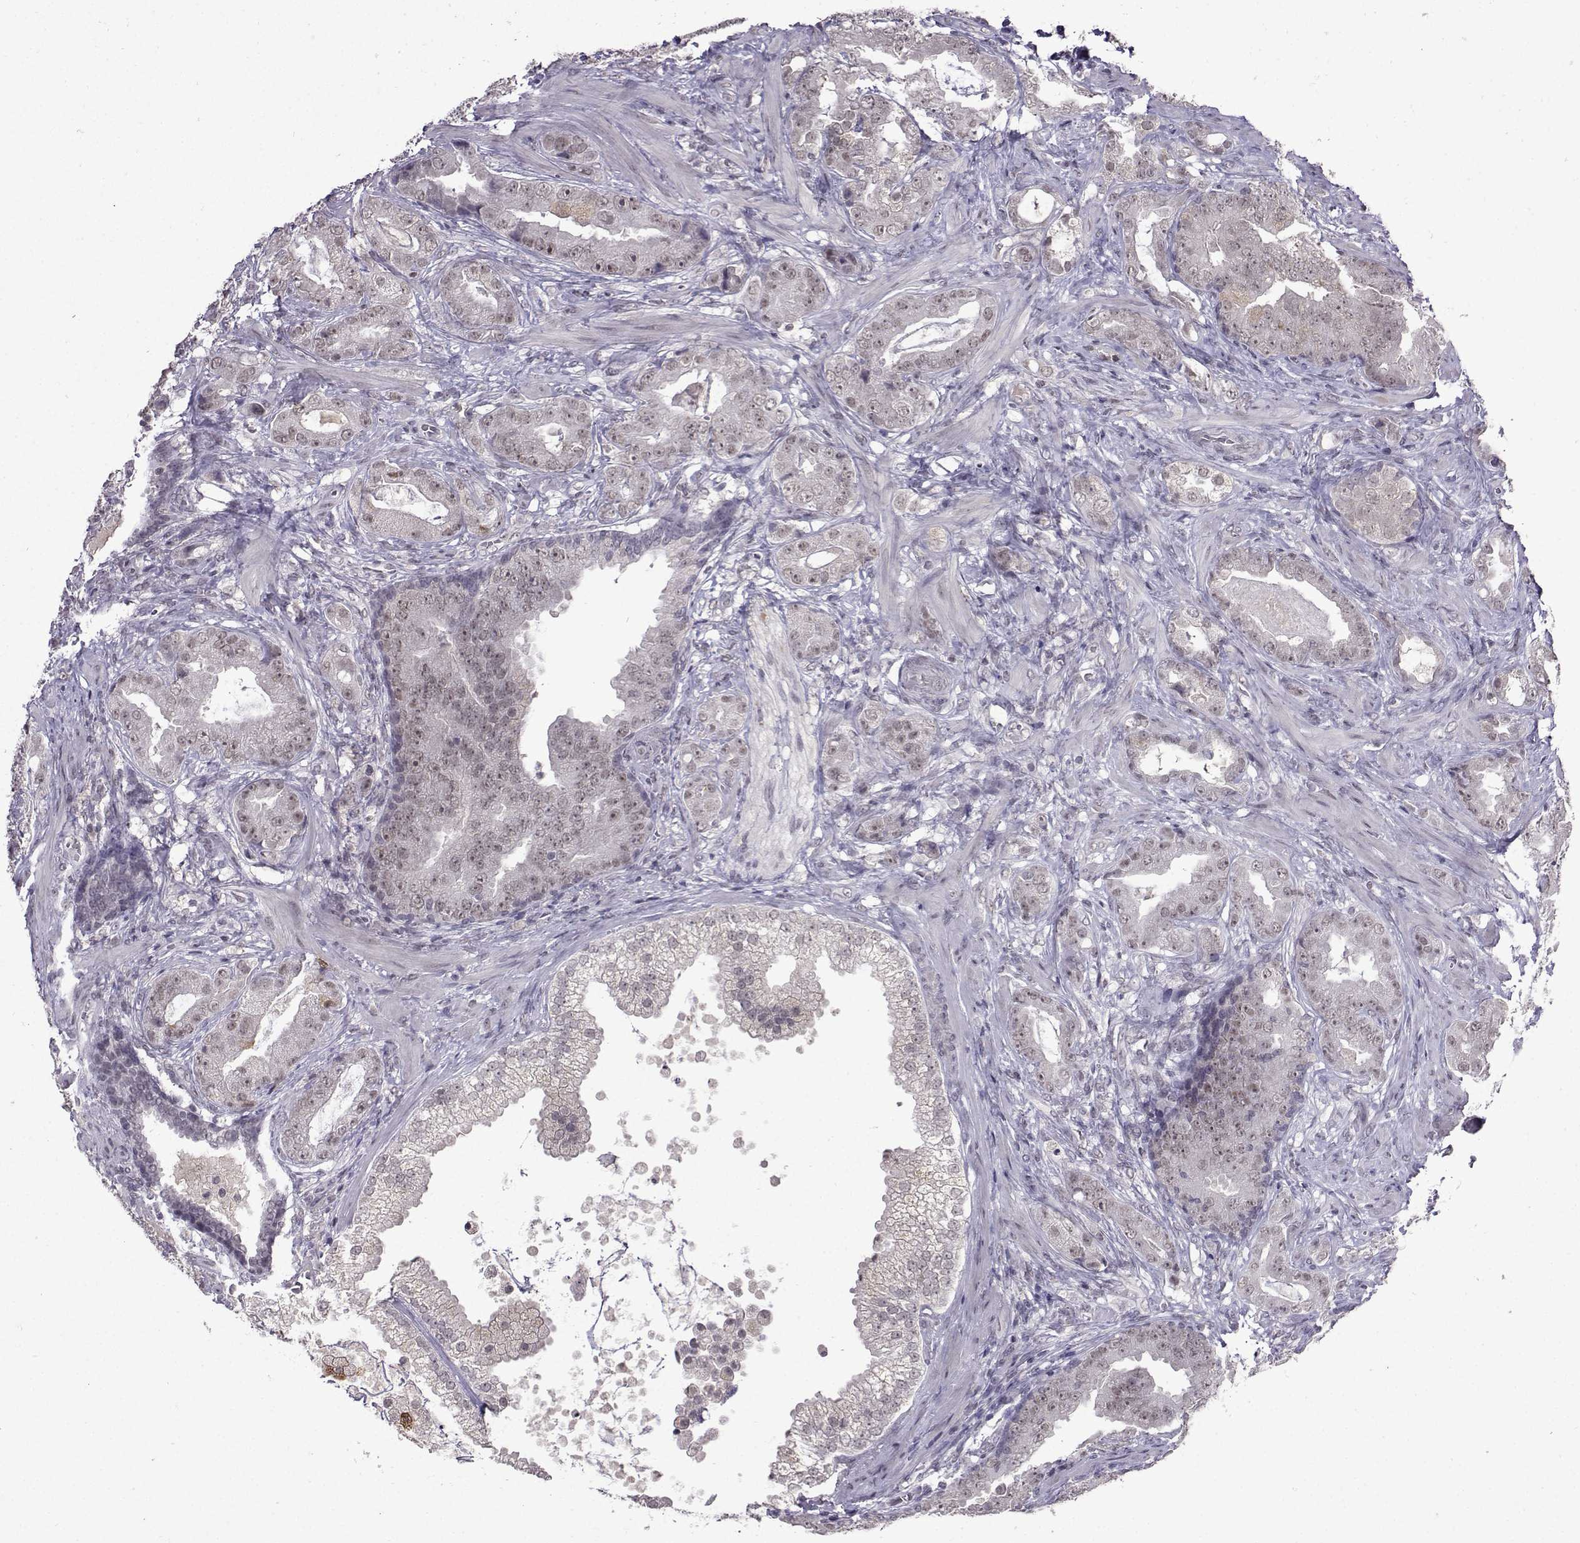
{"staining": {"intensity": "negative", "quantity": "none", "location": "none"}, "tissue": "prostate cancer", "cell_type": "Tumor cells", "image_type": "cancer", "snomed": [{"axis": "morphology", "description": "Adenocarcinoma, NOS"}, {"axis": "topography", "description": "Prostate"}], "caption": "Immunohistochemistry (IHC) of human prostate adenocarcinoma reveals no expression in tumor cells.", "gene": "CCL28", "patient": {"sex": "male", "age": 57}}